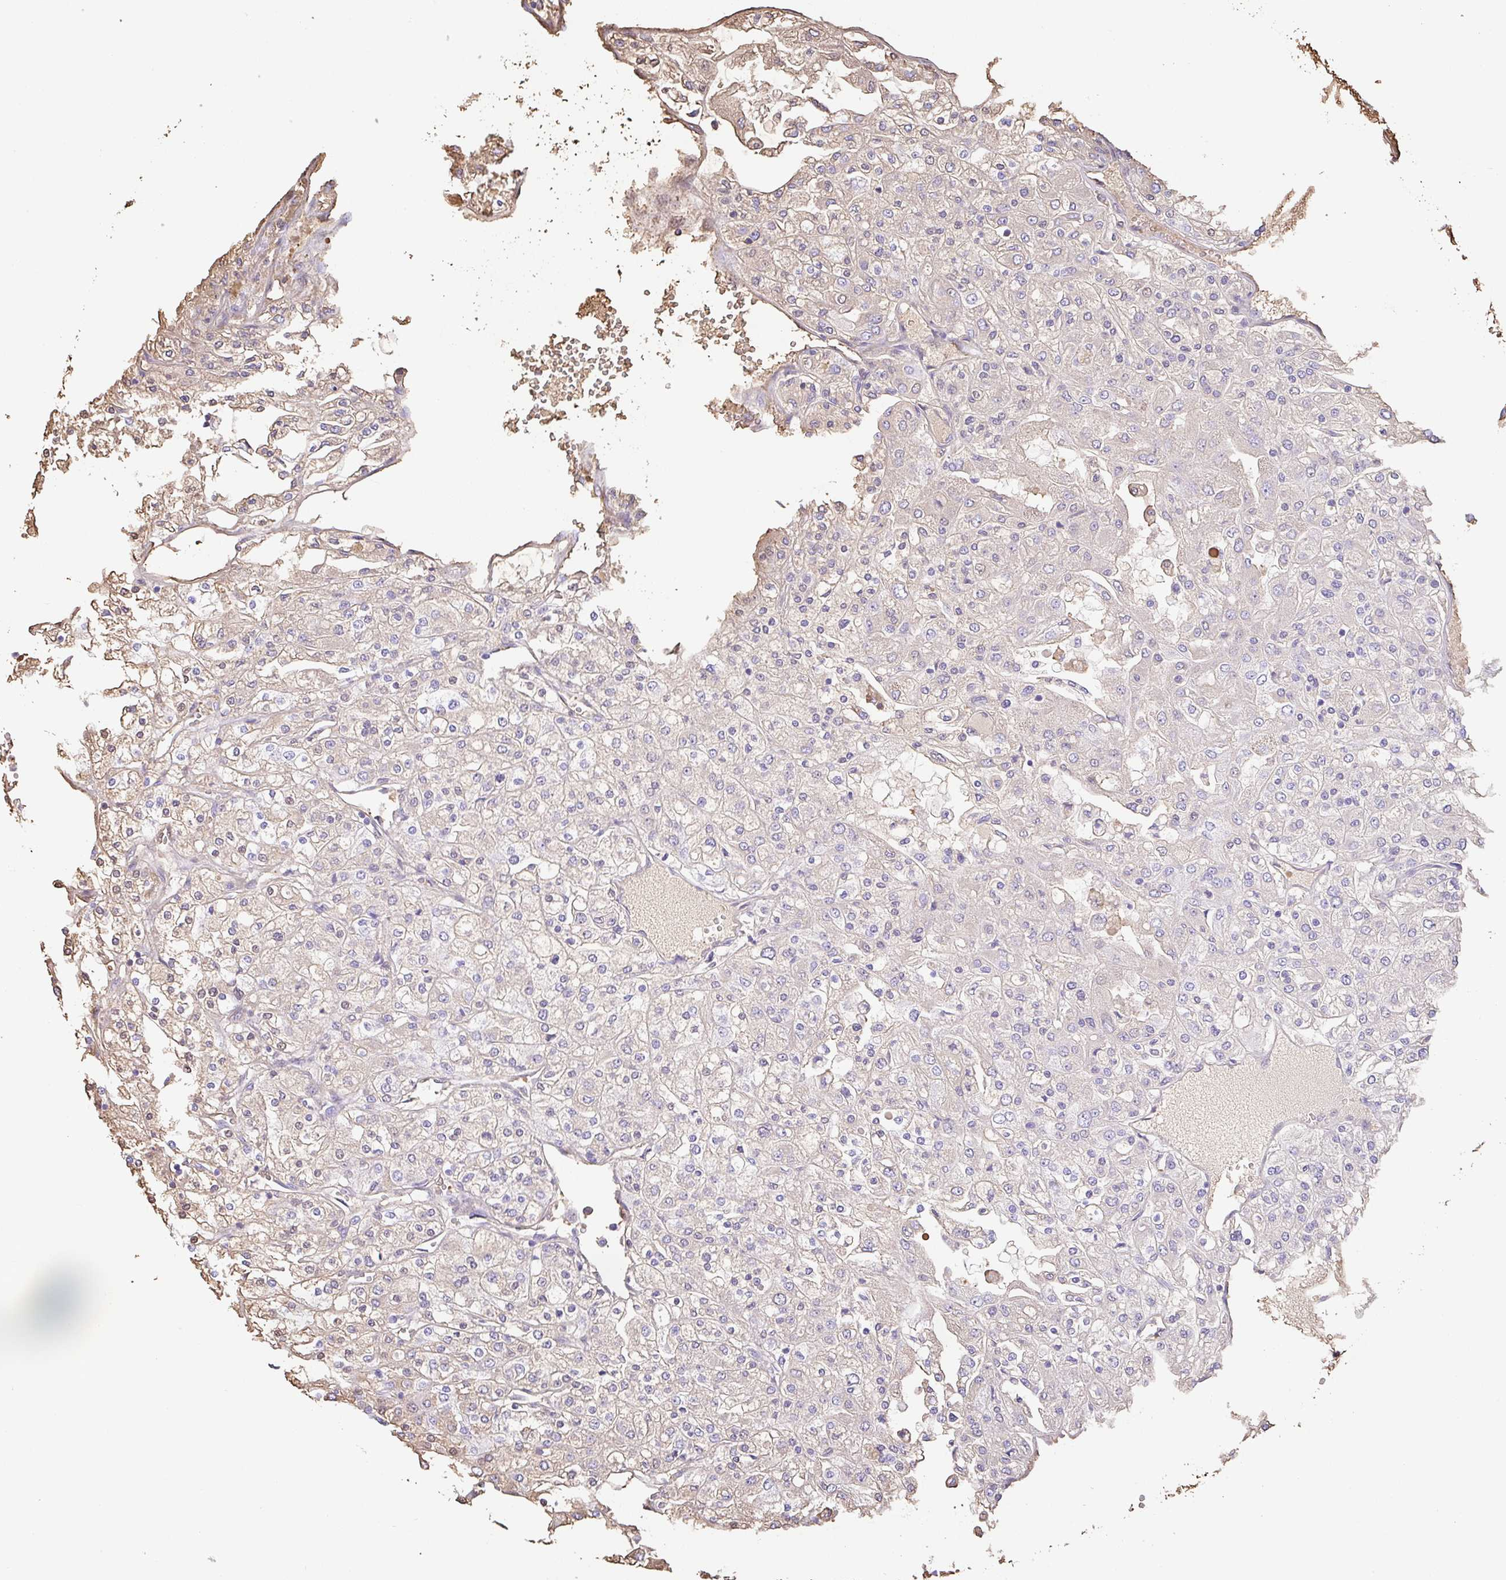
{"staining": {"intensity": "negative", "quantity": "none", "location": "none"}, "tissue": "renal cancer", "cell_type": "Tumor cells", "image_type": "cancer", "snomed": [{"axis": "morphology", "description": "Adenocarcinoma, NOS"}, {"axis": "topography", "description": "Kidney"}], "caption": "Image shows no protein expression in tumor cells of renal adenocarcinoma tissue.", "gene": "HOXC12", "patient": {"sex": "male", "age": 80}}